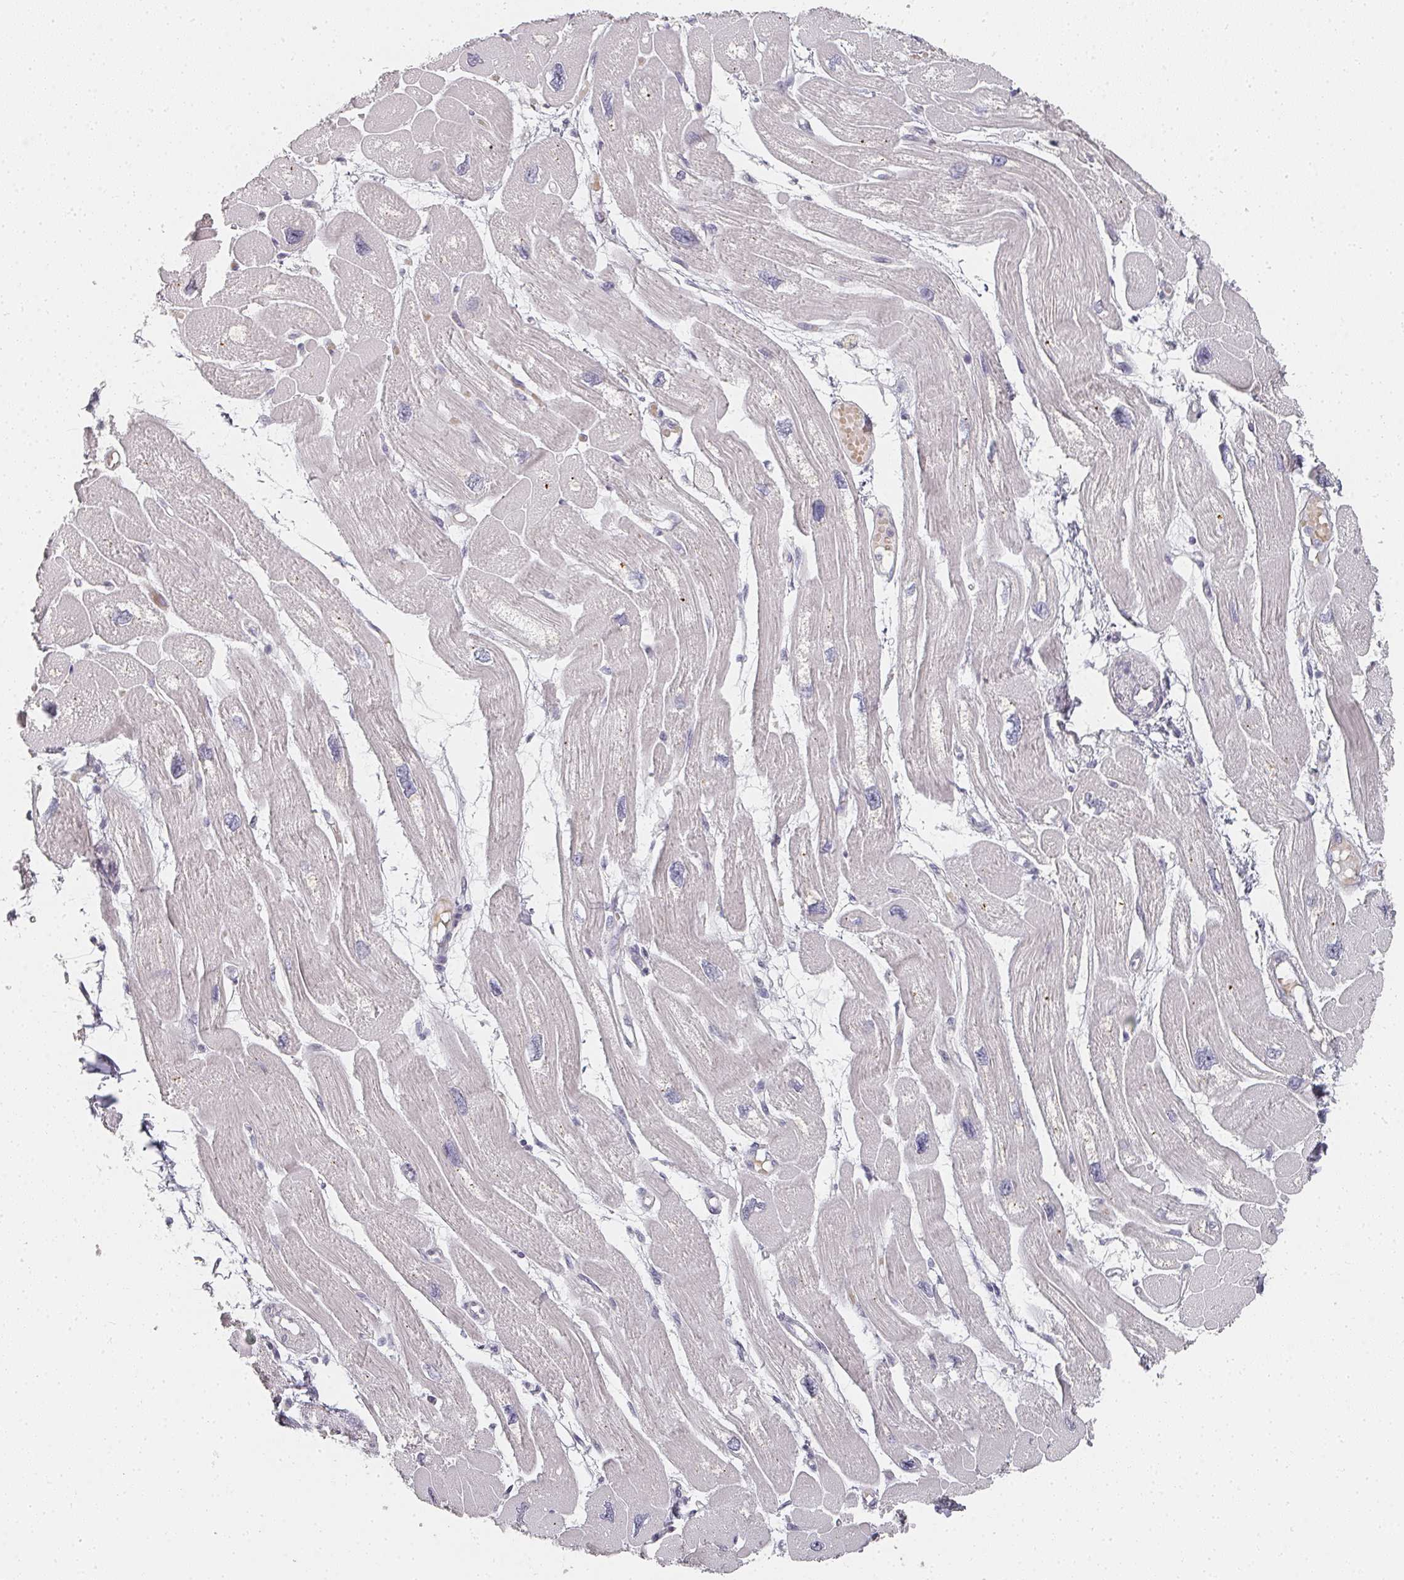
{"staining": {"intensity": "negative", "quantity": "none", "location": "none"}, "tissue": "heart muscle", "cell_type": "Cardiomyocytes", "image_type": "normal", "snomed": [{"axis": "morphology", "description": "Normal tissue, NOS"}, {"axis": "topography", "description": "Heart"}], "caption": "Immunohistochemistry (IHC) image of normal heart muscle: human heart muscle stained with DAB reveals no significant protein expression in cardiomyocytes.", "gene": "SHISA2", "patient": {"sex": "male", "age": 42}}